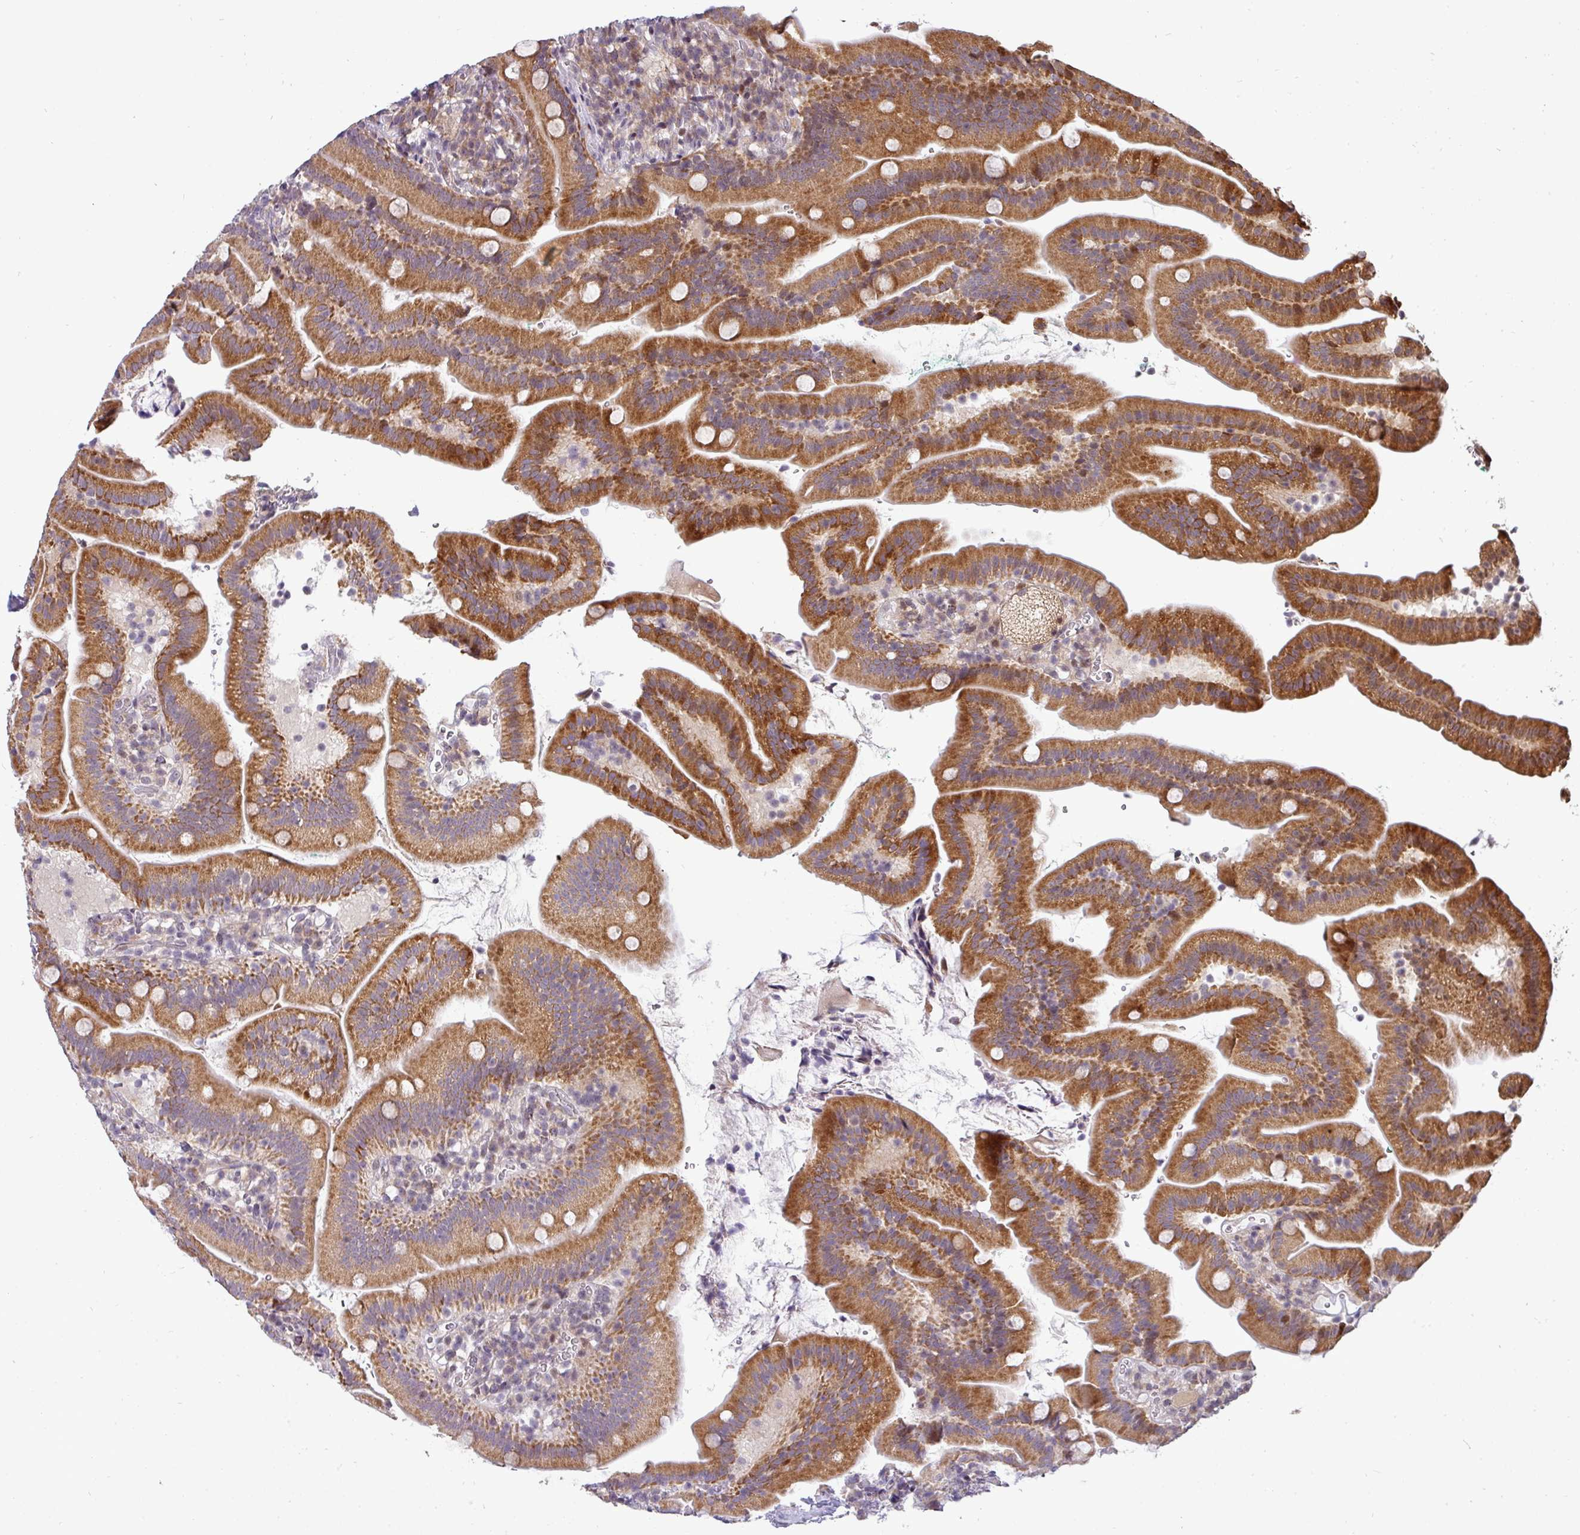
{"staining": {"intensity": "strong", "quantity": "25%-75%", "location": "cytoplasmic/membranous,nuclear"}, "tissue": "duodenum", "cell_type": "Glandular cells", "image_type": "normal", "snomed": [{"axis": "morphology", "description": "Normal tissue, NOS"}, {"axis": "topography", "description": "Duodenum"}], "caption": "High-magnification brightfield microscopy of normal duodenum stained with DAB (brown) and counterstained with hematoxylin (blue). glandular cells exhibit strong cytoplasmic/membranous,nuclear staining is appreciated in approximately25%-75% of cells.", "gene": "MAZ", "patient": {"sex": "female", "age": 67}}